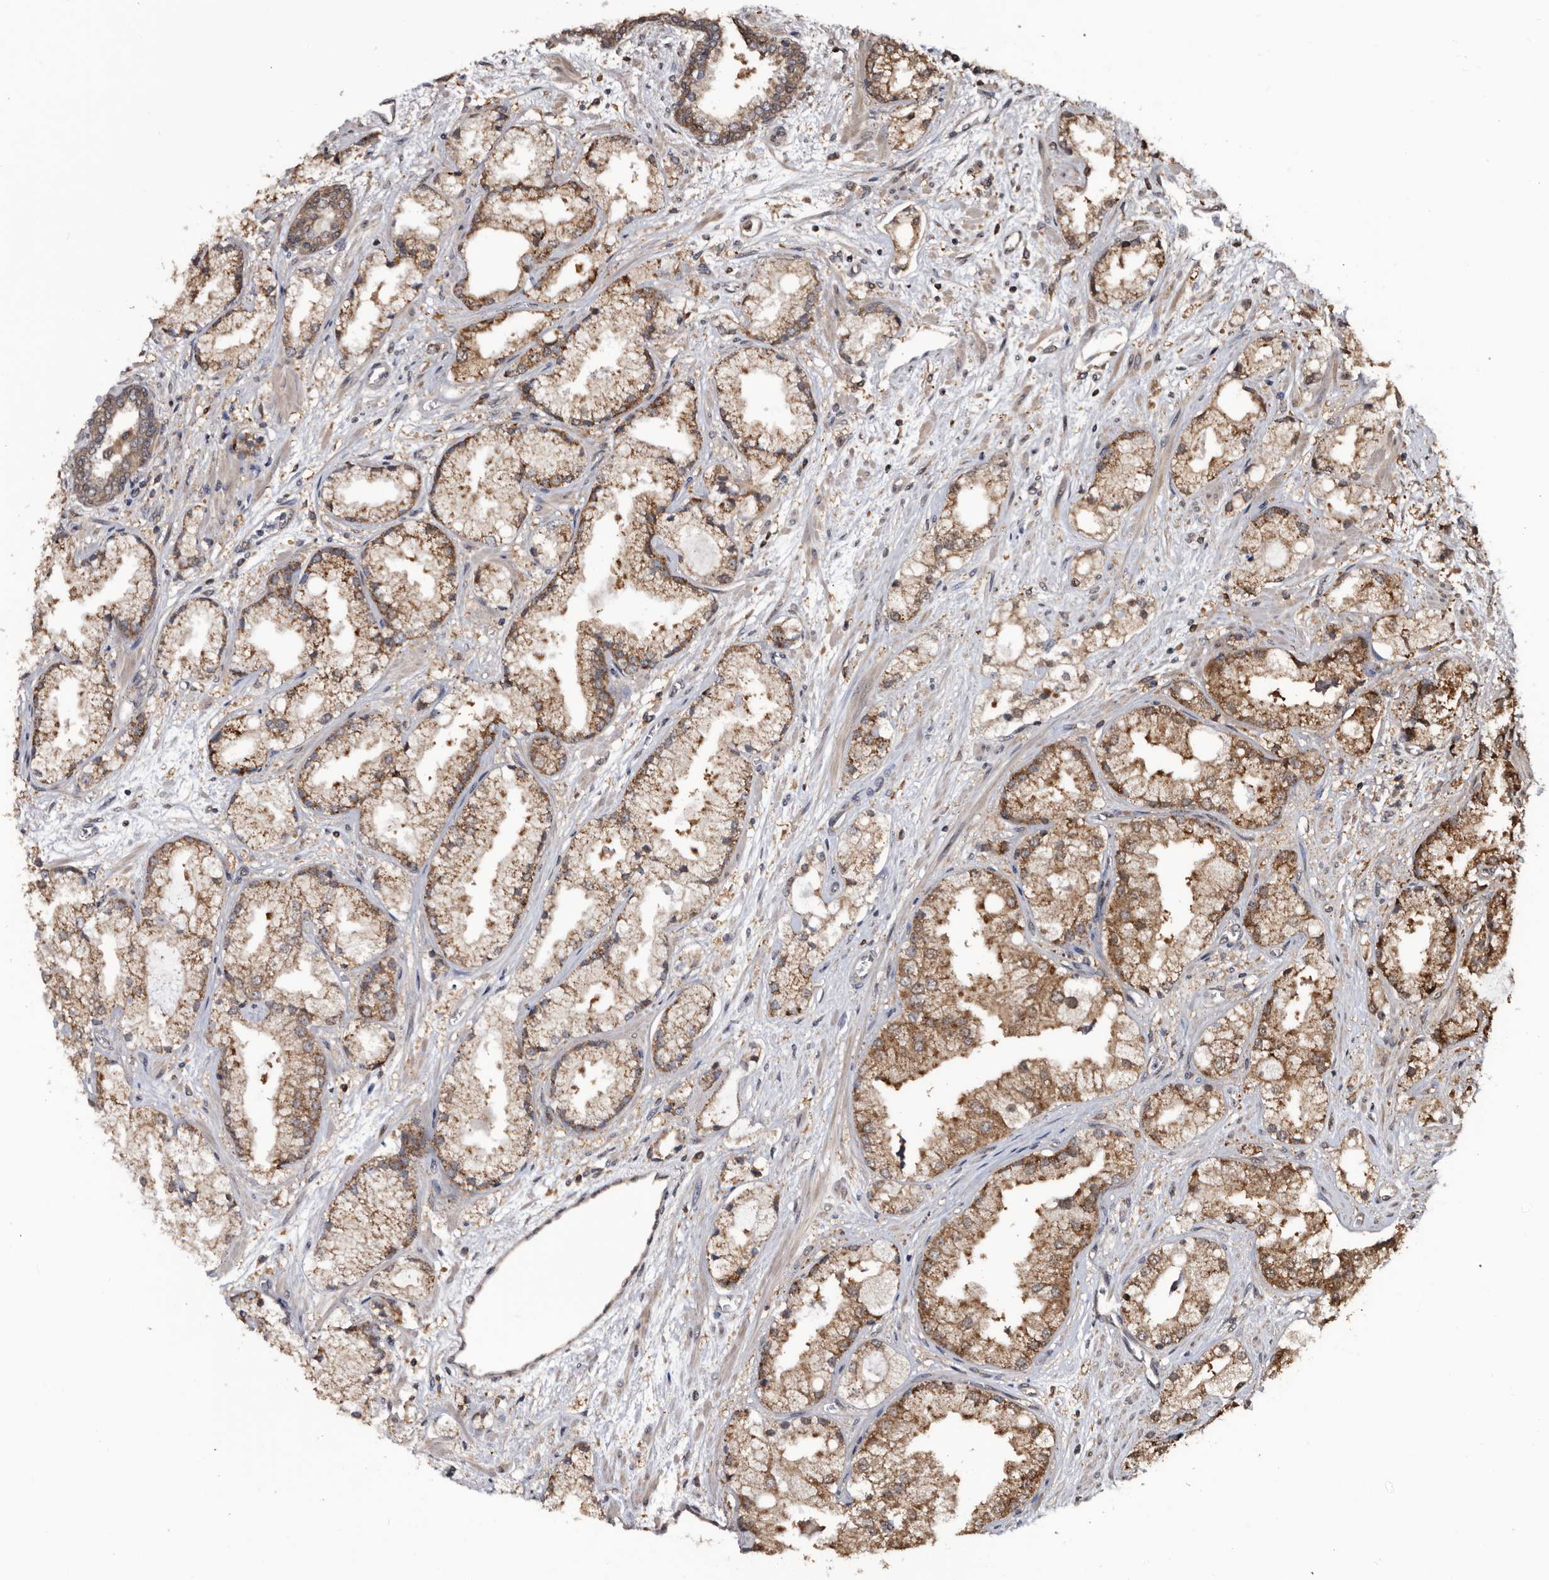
{"staining": {"intensity": "moderate", "quantity": ">75%", "location": "cytoplasmic/membranous"}, "tissue": "prostate cancer", "cell_type": "Tumor cells", "image_type": "cancer", "snomed": [{"axis": "morphology", "description": "Adenocarcinoma, High grade"}, {"axis": "topography", "description": "Prostate"}], "caption": "Moderate cytoplasmic/membranous protein expression is identified in approximately >75% of tumor cells in prostate cancer.", "gene": "TTI2", "patient": {"sex": "male", "age": 50}}